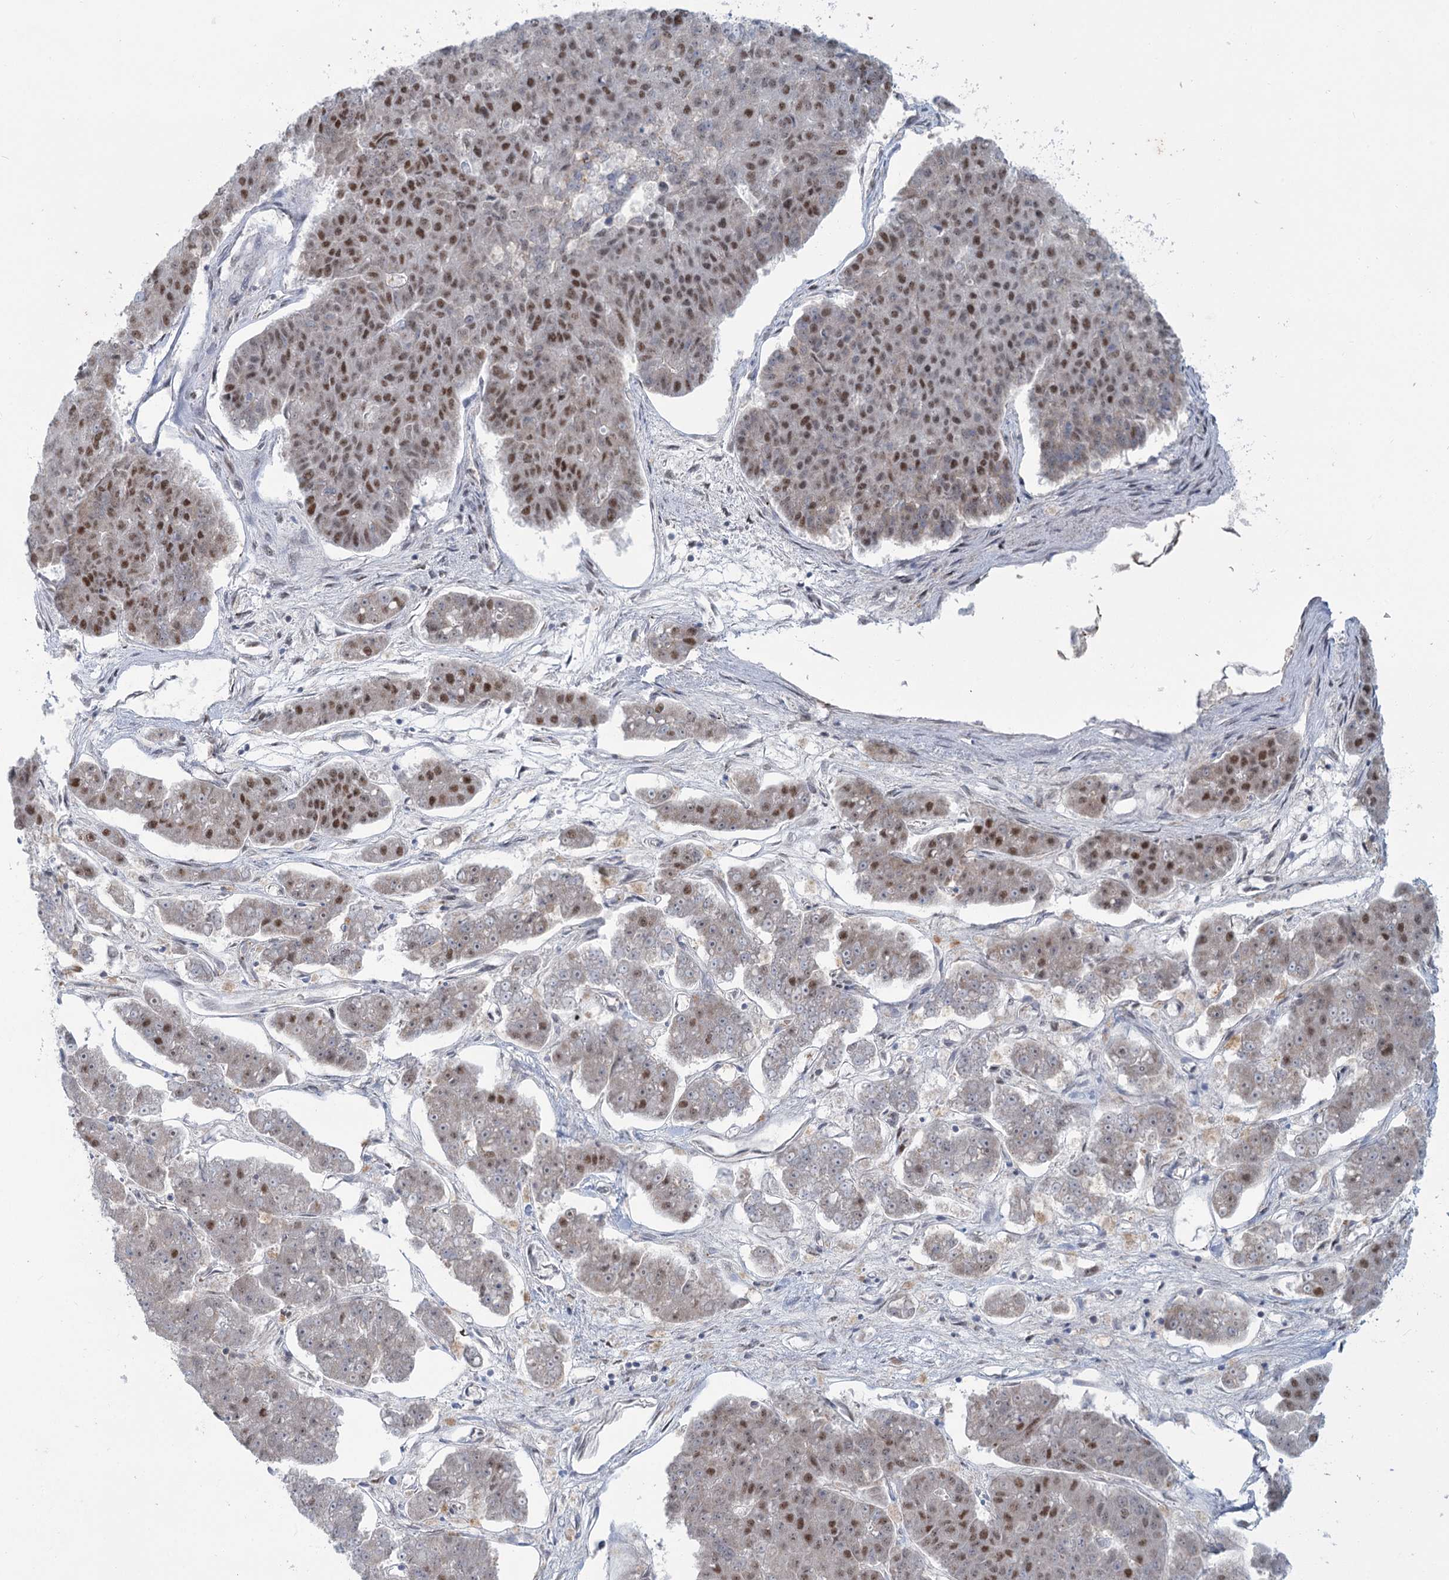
{"staining": {"intensity": "moderate", "quantity": ">75%", "location": "nuclear"}, "tissue": "pancreatic cancer", "cell_type": "Tumor cells", "image_type": "cancer", "snomed": [{"axis": "morphology", "description": "Adenocarcinoma, NOS"}, {"axis": "topography", "description": "Pancreas"}], "caption": "Tumor cells exhibit moderate nuclear expression in approximately >75% of cells in adenocarcinoma (pancreatic).", "gene": "MTG1", "patient": {"sex": "male", "age": 50}}